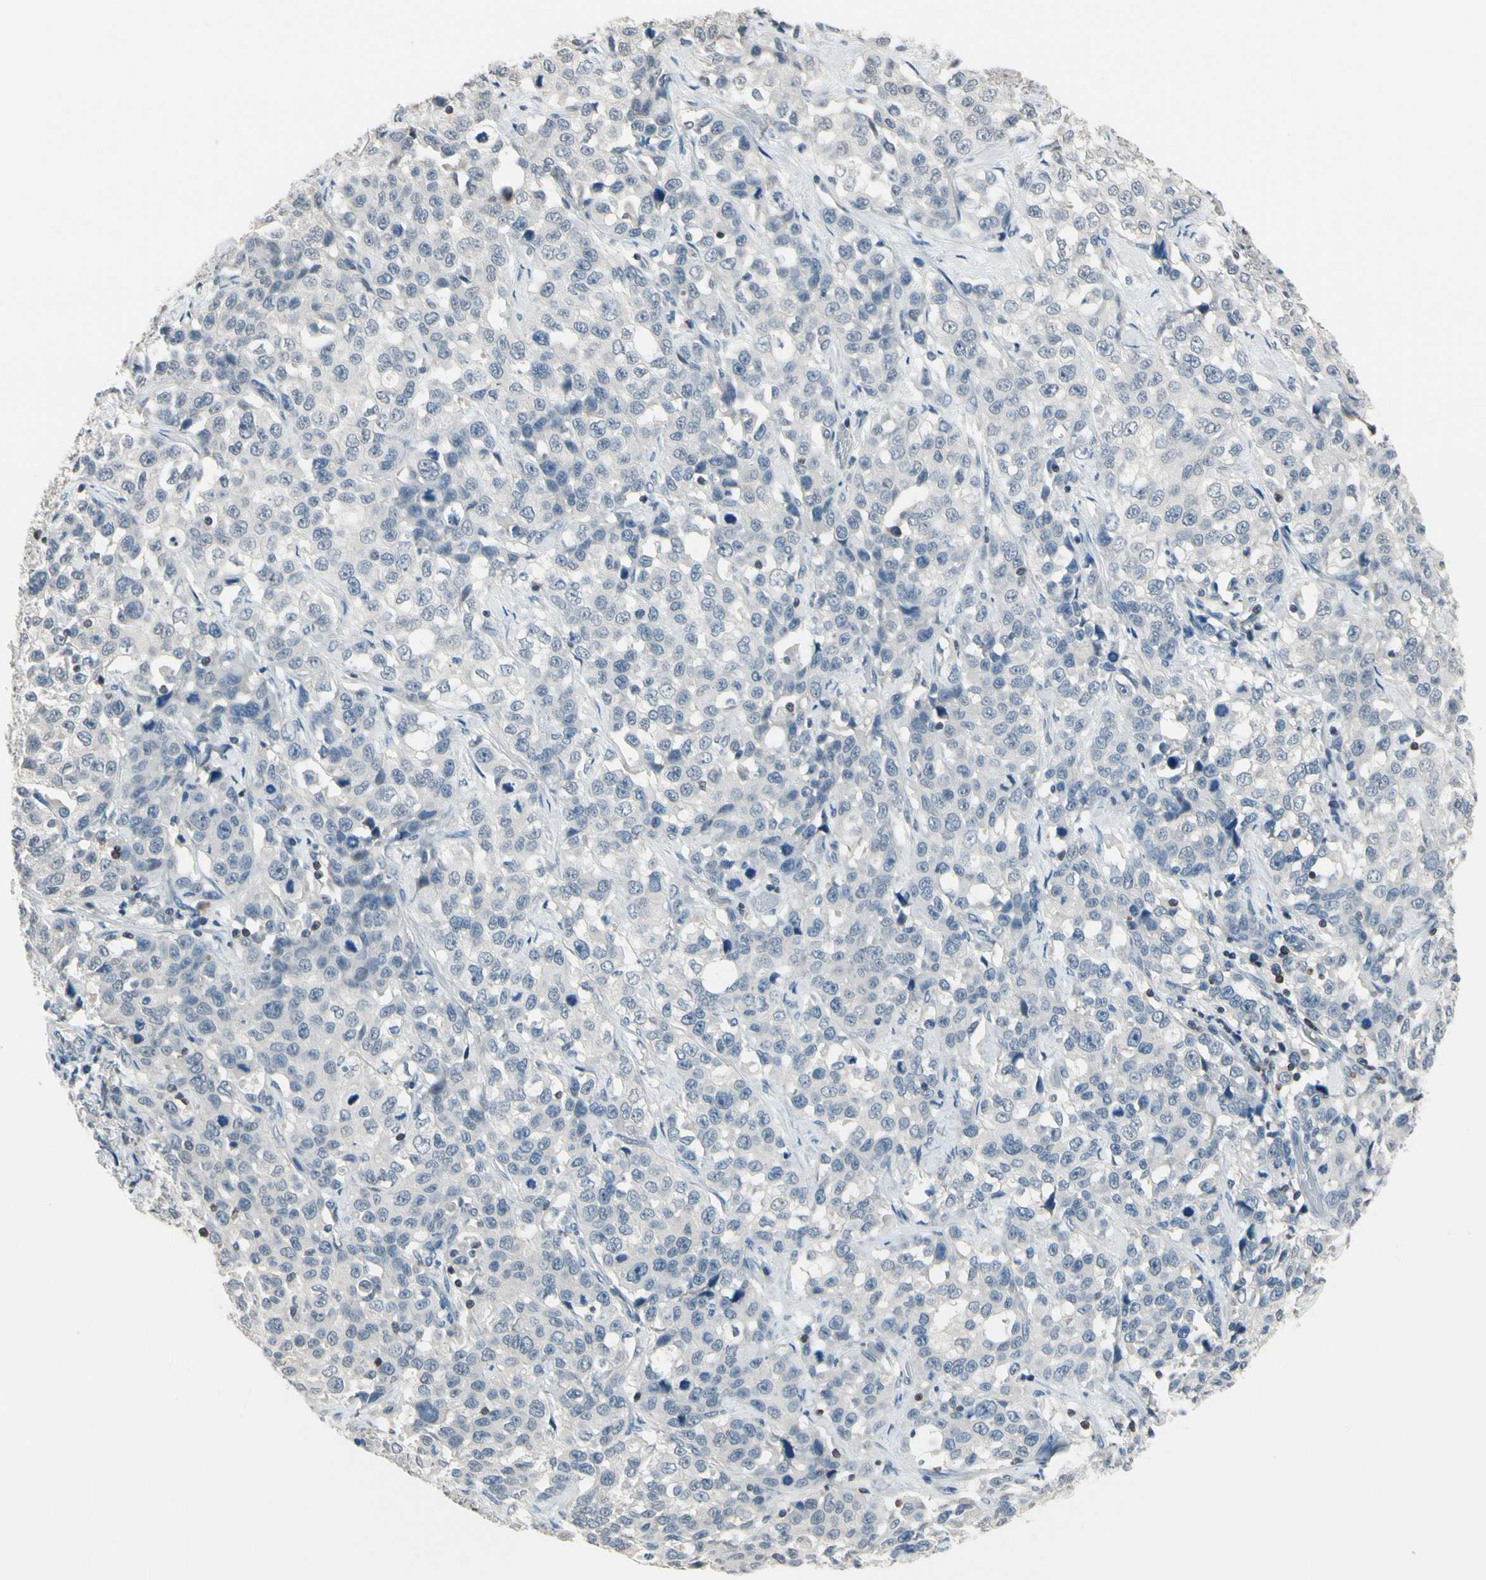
{"staining": {"intensity": "negative", "quantity": "none", "location": "none"}, "tissue": "stomach cancer", "cell_type": "Tumor cells", "image_type": "cancer", "snomed": [{"axis": "morphology", "description": "Normal tissue, NOS"}, {"axis": "morphology", "description": "Adenocarcinoma, NOS"}, {"axis": "topography", "description": "Stomach"}], "caption": "The immunohistochemistry (IHC) micrograph has no significant expression in tumor cells of stomach cancer tissue.", "gene": "NFATC2", "patient": {"sex": "male", "age": 48}}